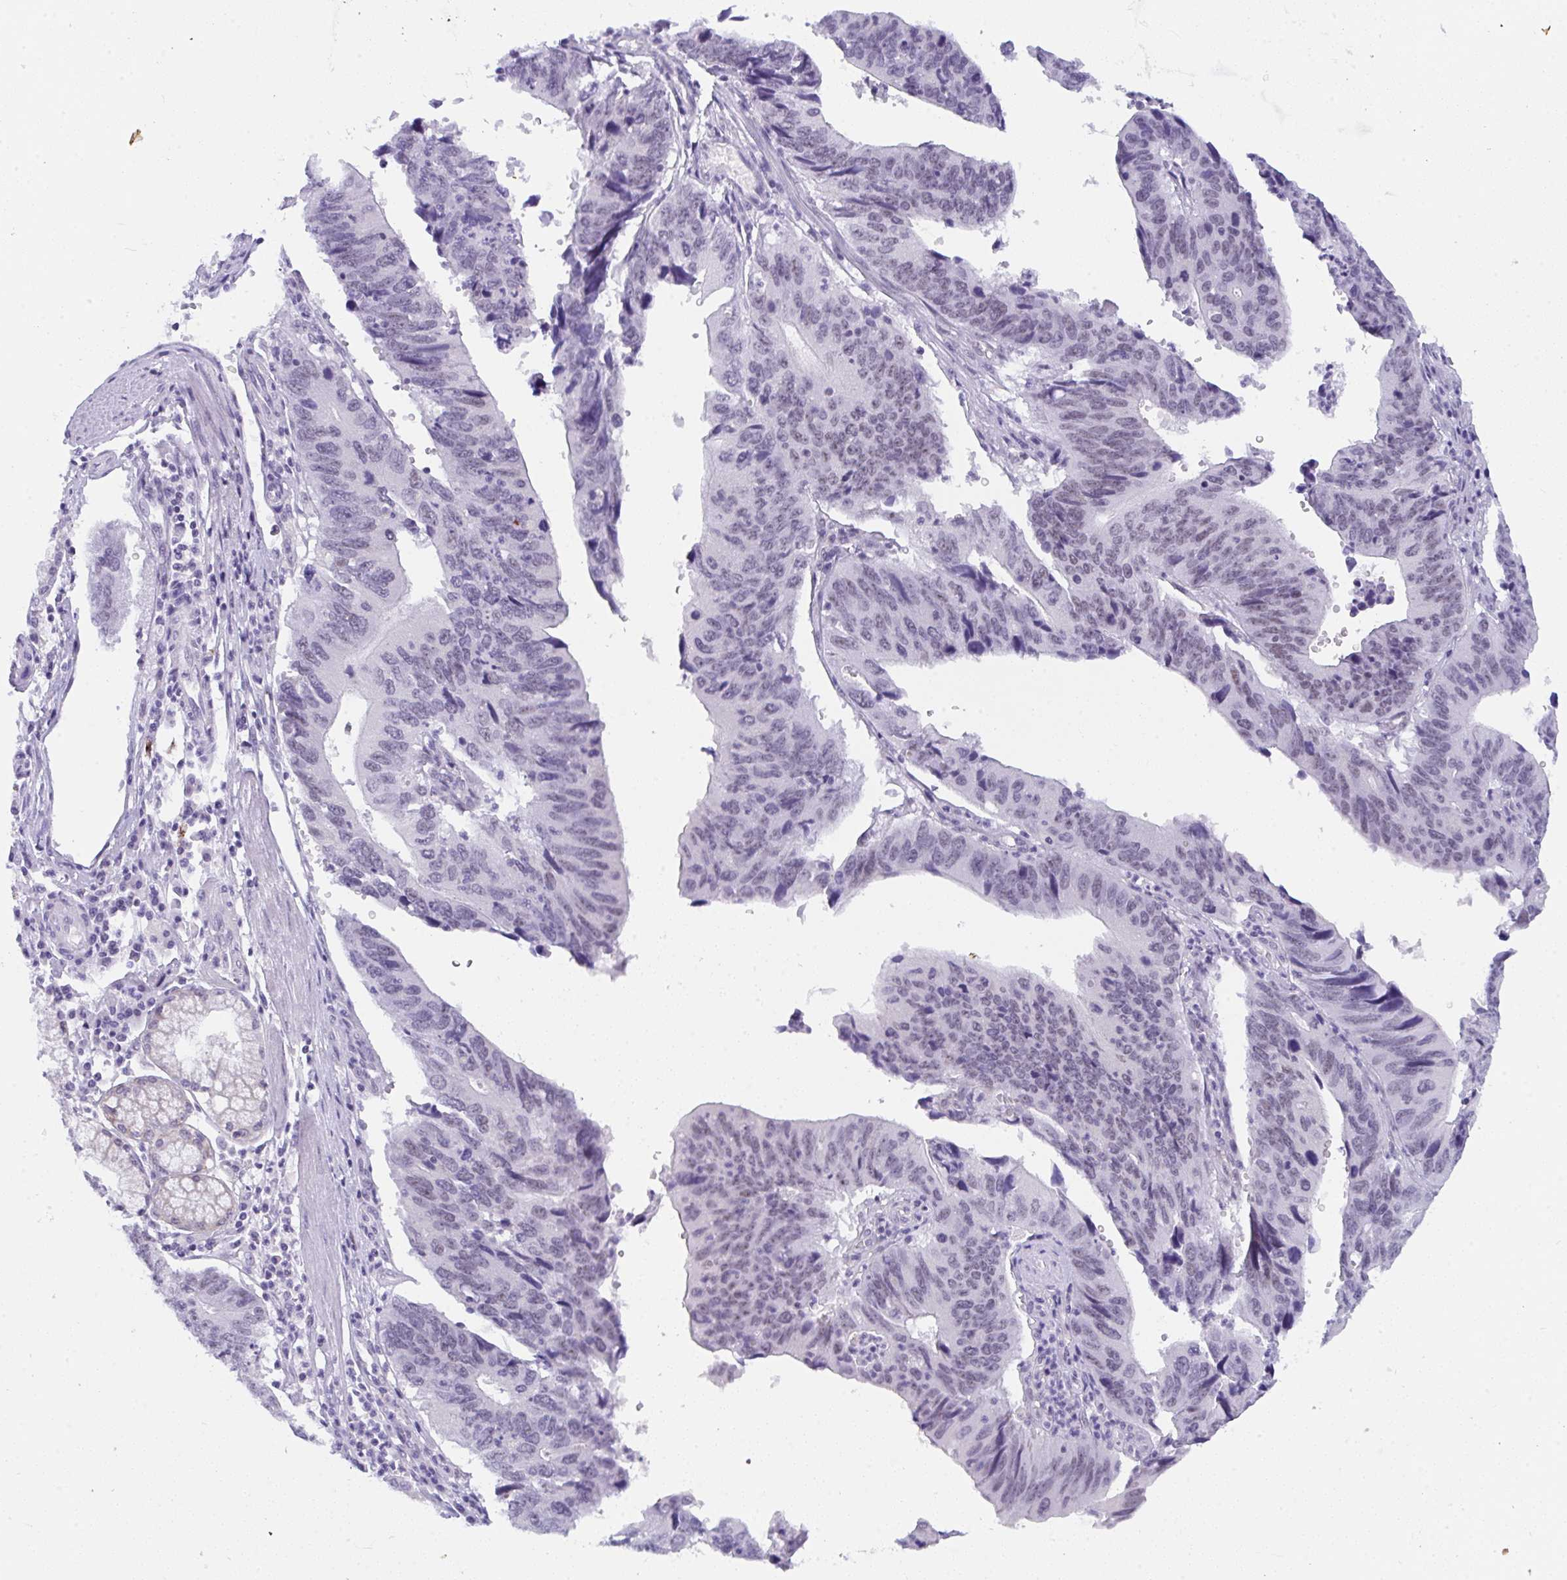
{"staining": {"intensity": "weak", "quantity": "<25%", "location": "nuclear"}, "tissue": "stomach cancer", "cell_type": "Tumor cells", "image_type": "cancer", "snomed": [{"axis": "morphology", "description": "Adenocarcinoma, NOS"}, {"axis": "topography", "description": "Stomach"}], "caption": "Stomach cancer stained for a protein using immunohistochemistry (IHC) reveals no staining tumor cells.", "gene": "CDK13", "patient": {"sex": "male", "age": 59}}